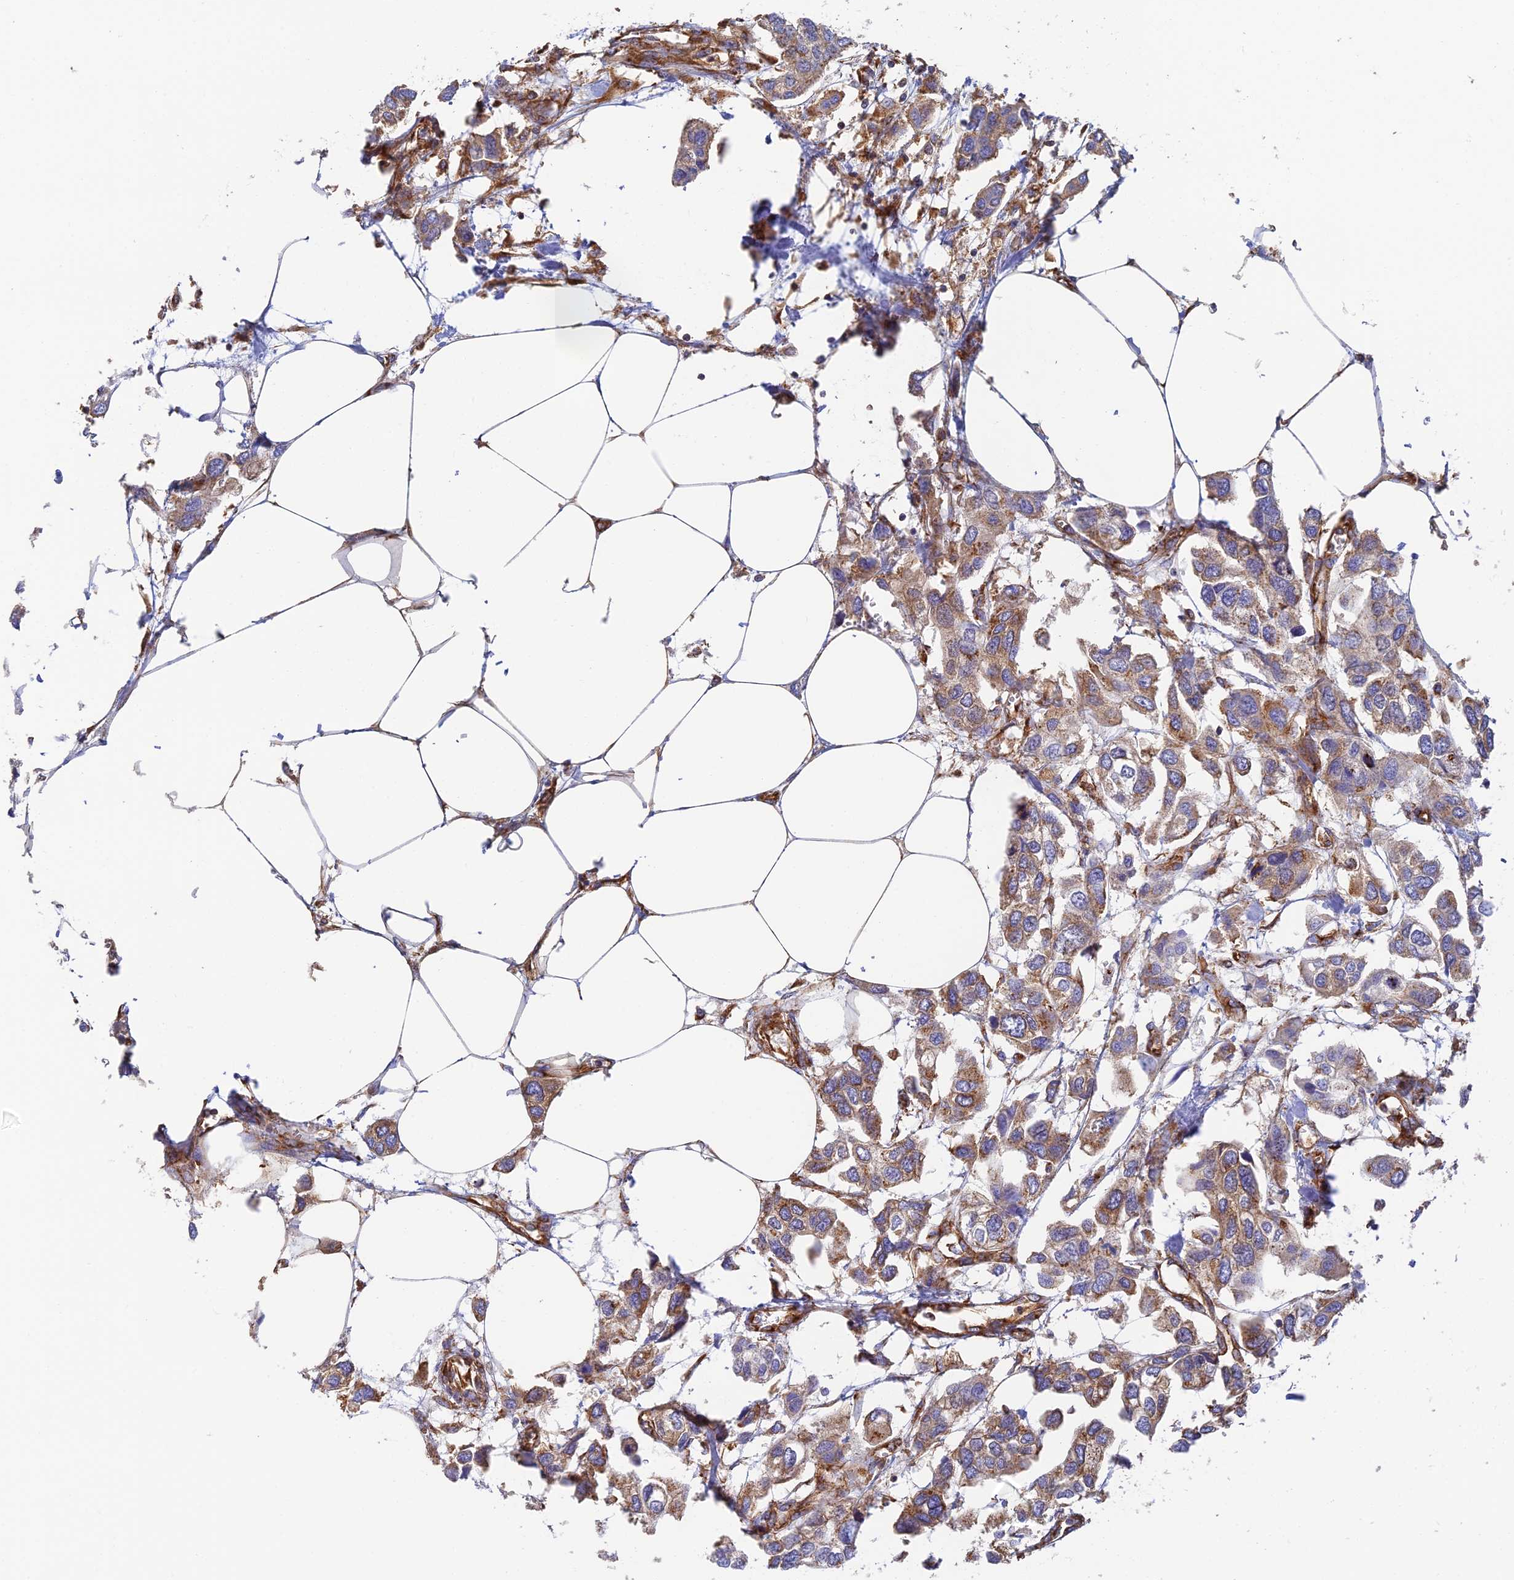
{"staining": {"intensity": "moderate", "quantity": ">75%", "location": "cytoplasmic/membranous"}, "tissue": "urothelial cancer", "cell_type": "Tumor cells", "image_type": "cancer", "snomed": [{"axis": "morphology", "description": "Urothelial carcinoma, High grade"}, {"axis": "topography", "description": "Urinary bladder"}], "caption": "This histopathology image exhibits IHC staining of human high-grade urothelial carcinoma, with medium moderate cytoplasmic/membranous expression in approximately >75% of tumor cells.", "gene": "DCTN2", "patient": {"sex": "male", "age": 67}}